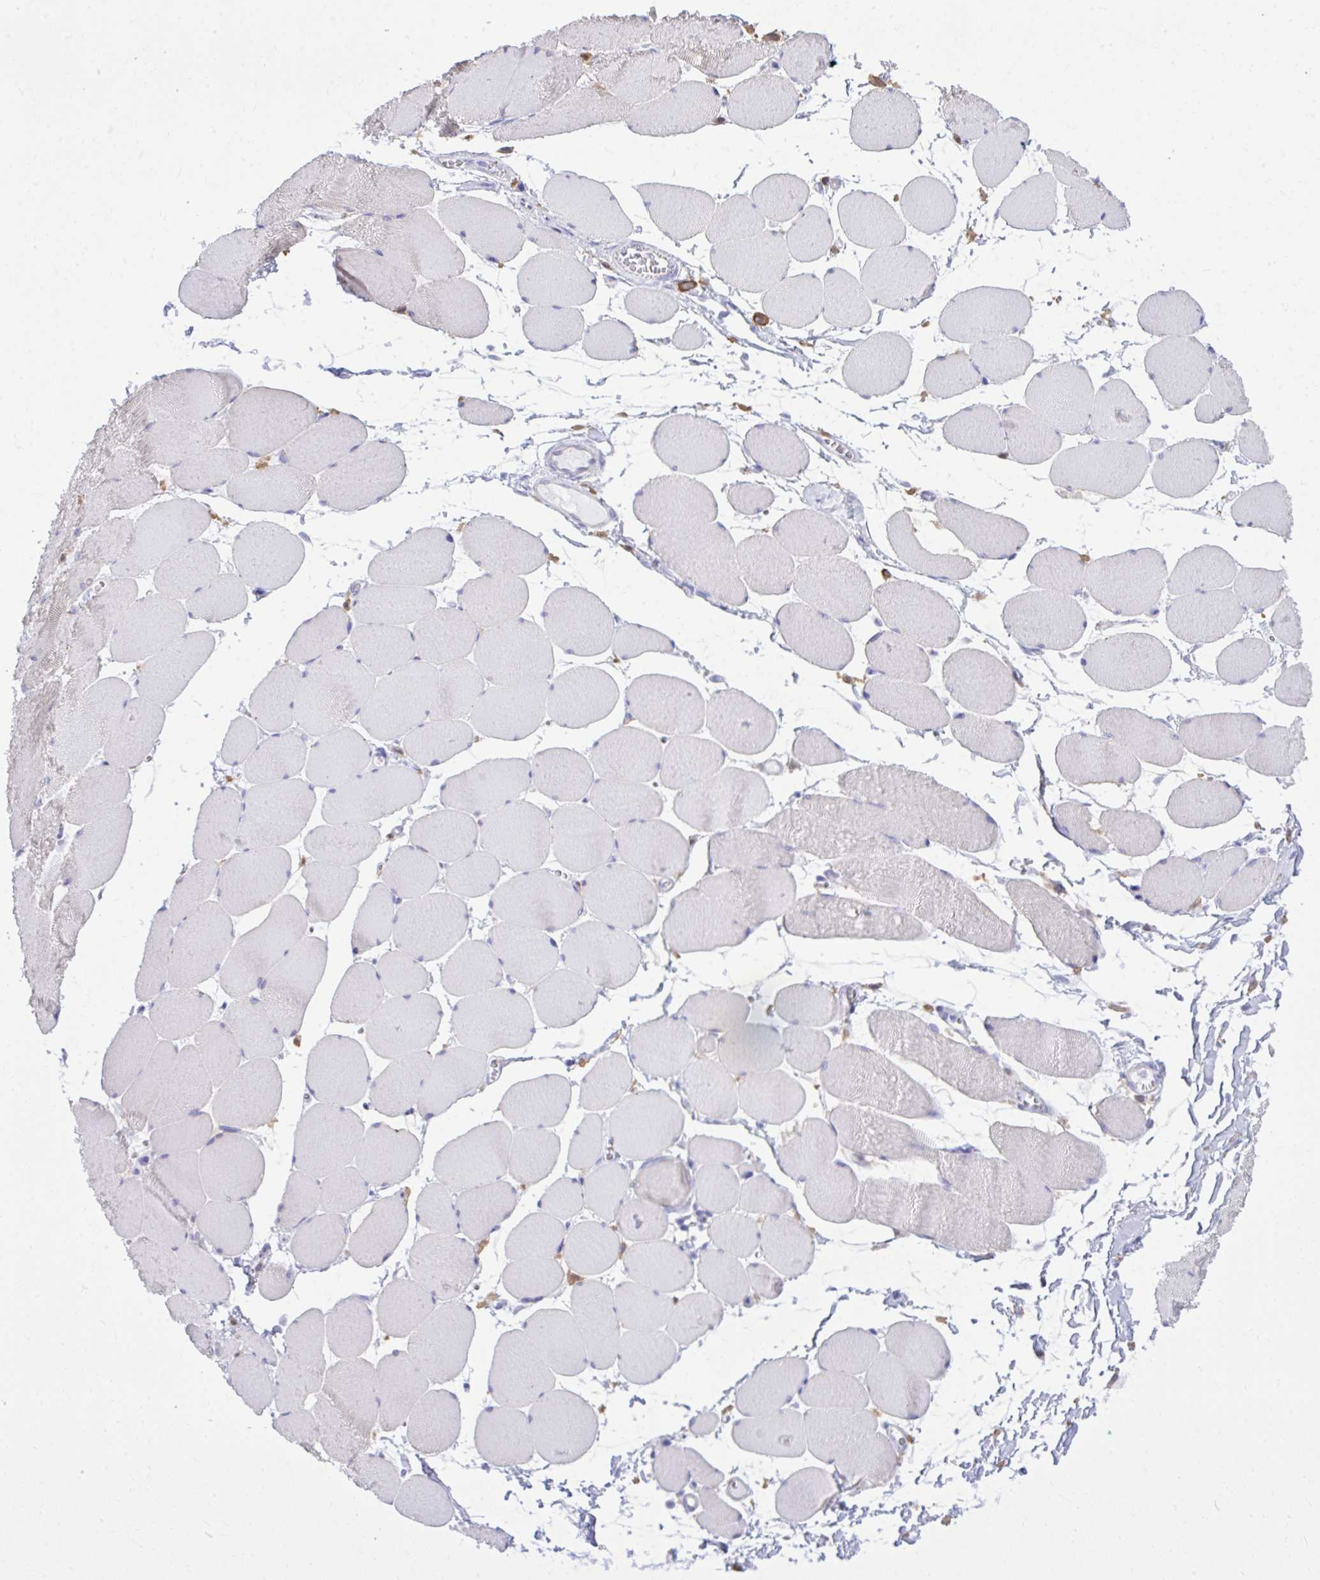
{"staining": {"intensity": "negative", "quantity": "none", "location": "none"}, "tissue": "skeletal muscle", "cell_type": "Myocytes", "image_type": "normal", "snomed": [{"axis": "morphology", "description": "Normal tissue, NOS"}, {"axis": "topography", "description": "Skeletal muscle"}], "caption": "The image exhibits no staining of myocytes in benign skeletal muscle.", "gene": "PSD", "patient": {"sex": "female", "age": 75}}